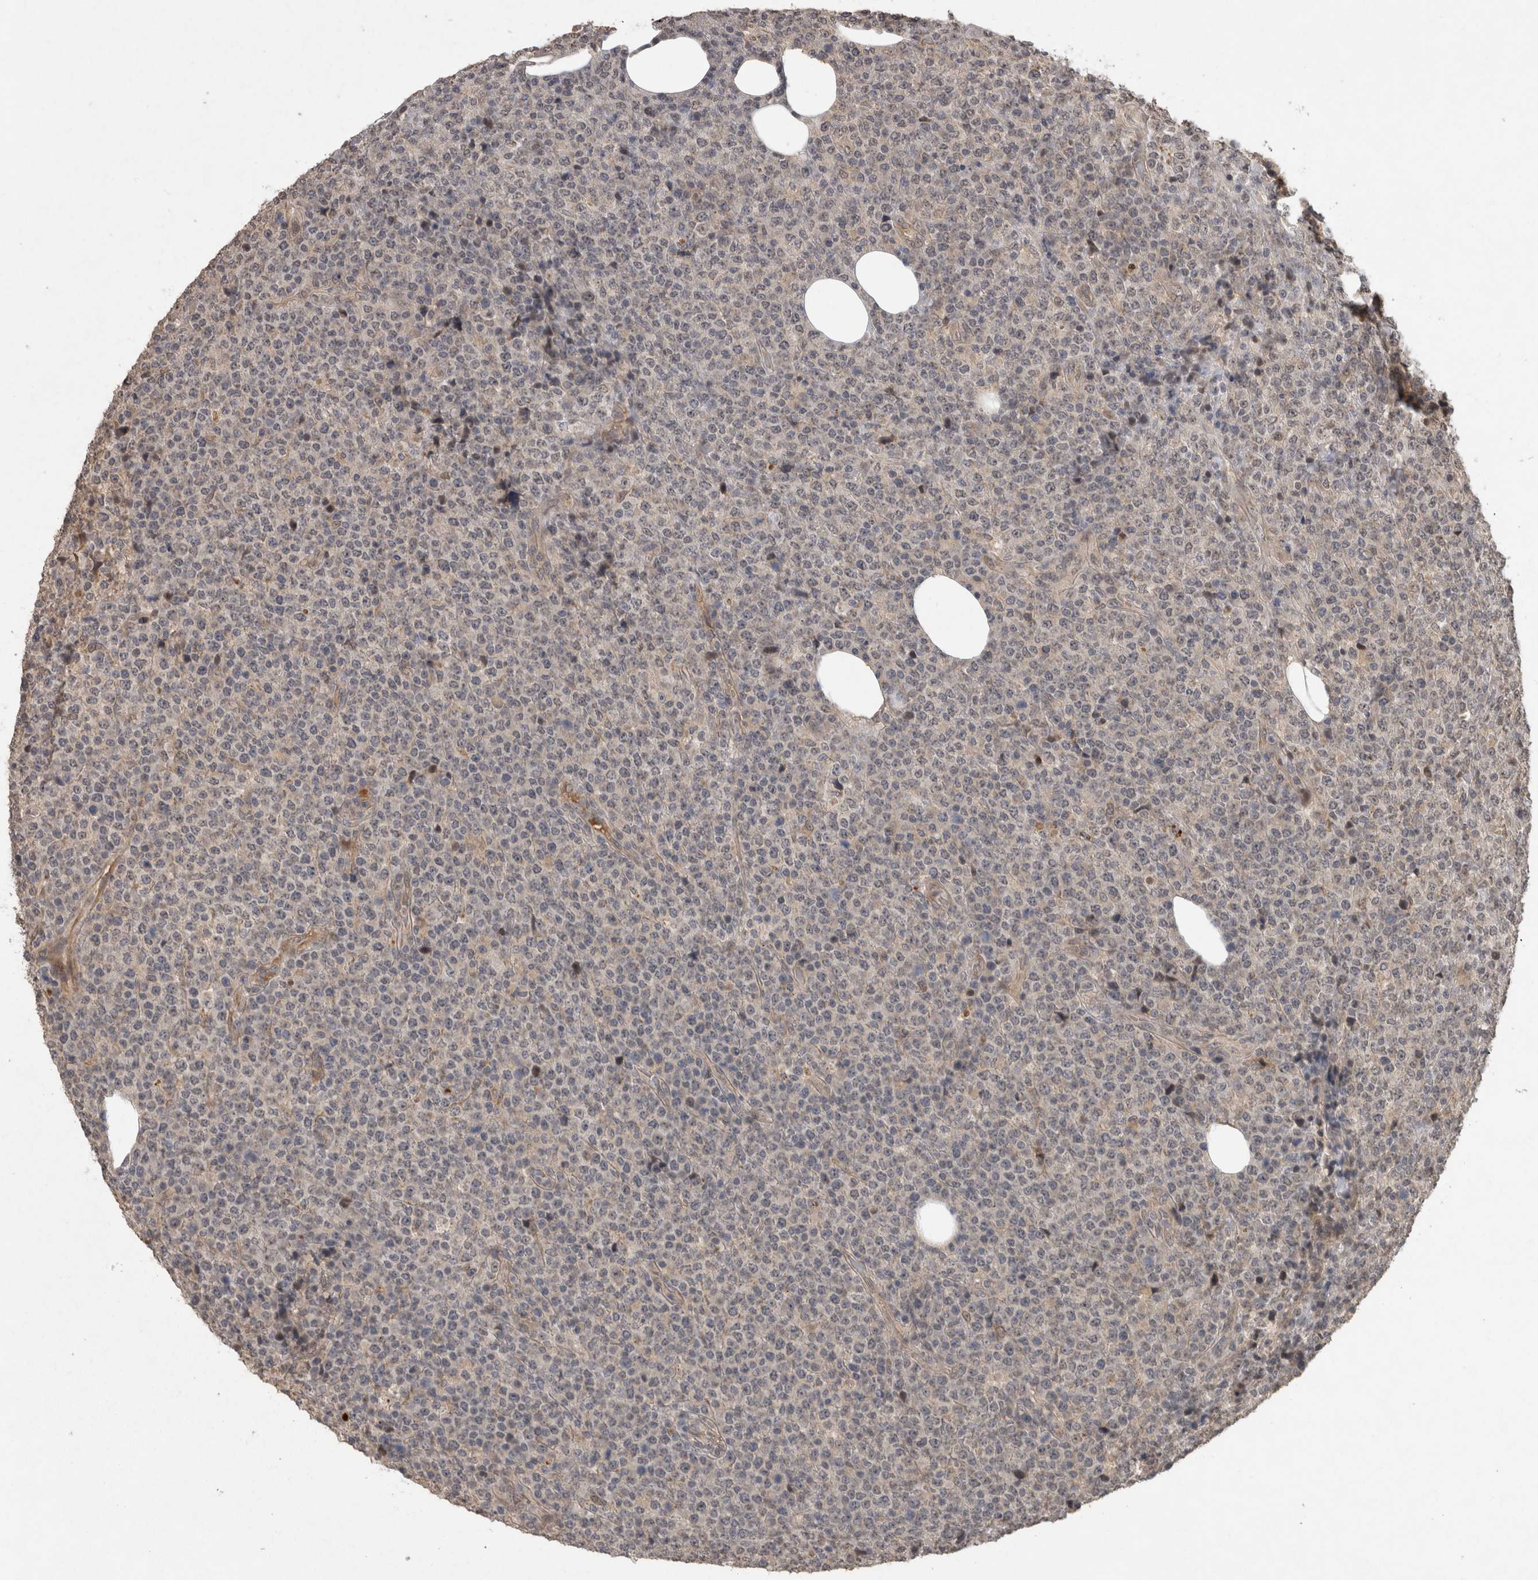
{"staining": {"intensity": "weak", "quantity": "25%-75%", "location": "cytoplasmic/membranous"}, "tissue": "lymphoma", "cell_type": "Tumor cells", "image_type": "cancer", "snomed": [{"axis": "morphology", "description": "Malignant lymphoma, non-Hodgkin's type, High grade"}, {"axis": "topography", "description": "Lymph node"}], "caption": "Protein staining demonstrates weak cytoplasmic/membranous staining in approximately 25%-75% of tumor cells in high-grade malignant lymphoma, non-Hodgkin's type. The staining was performed using DAB, with brown indicating positive protein expression. Nuclei are stained blue with hematoxylin.", "gene": "RHPN1", "patient": {"sex": "male", "age": 13}}